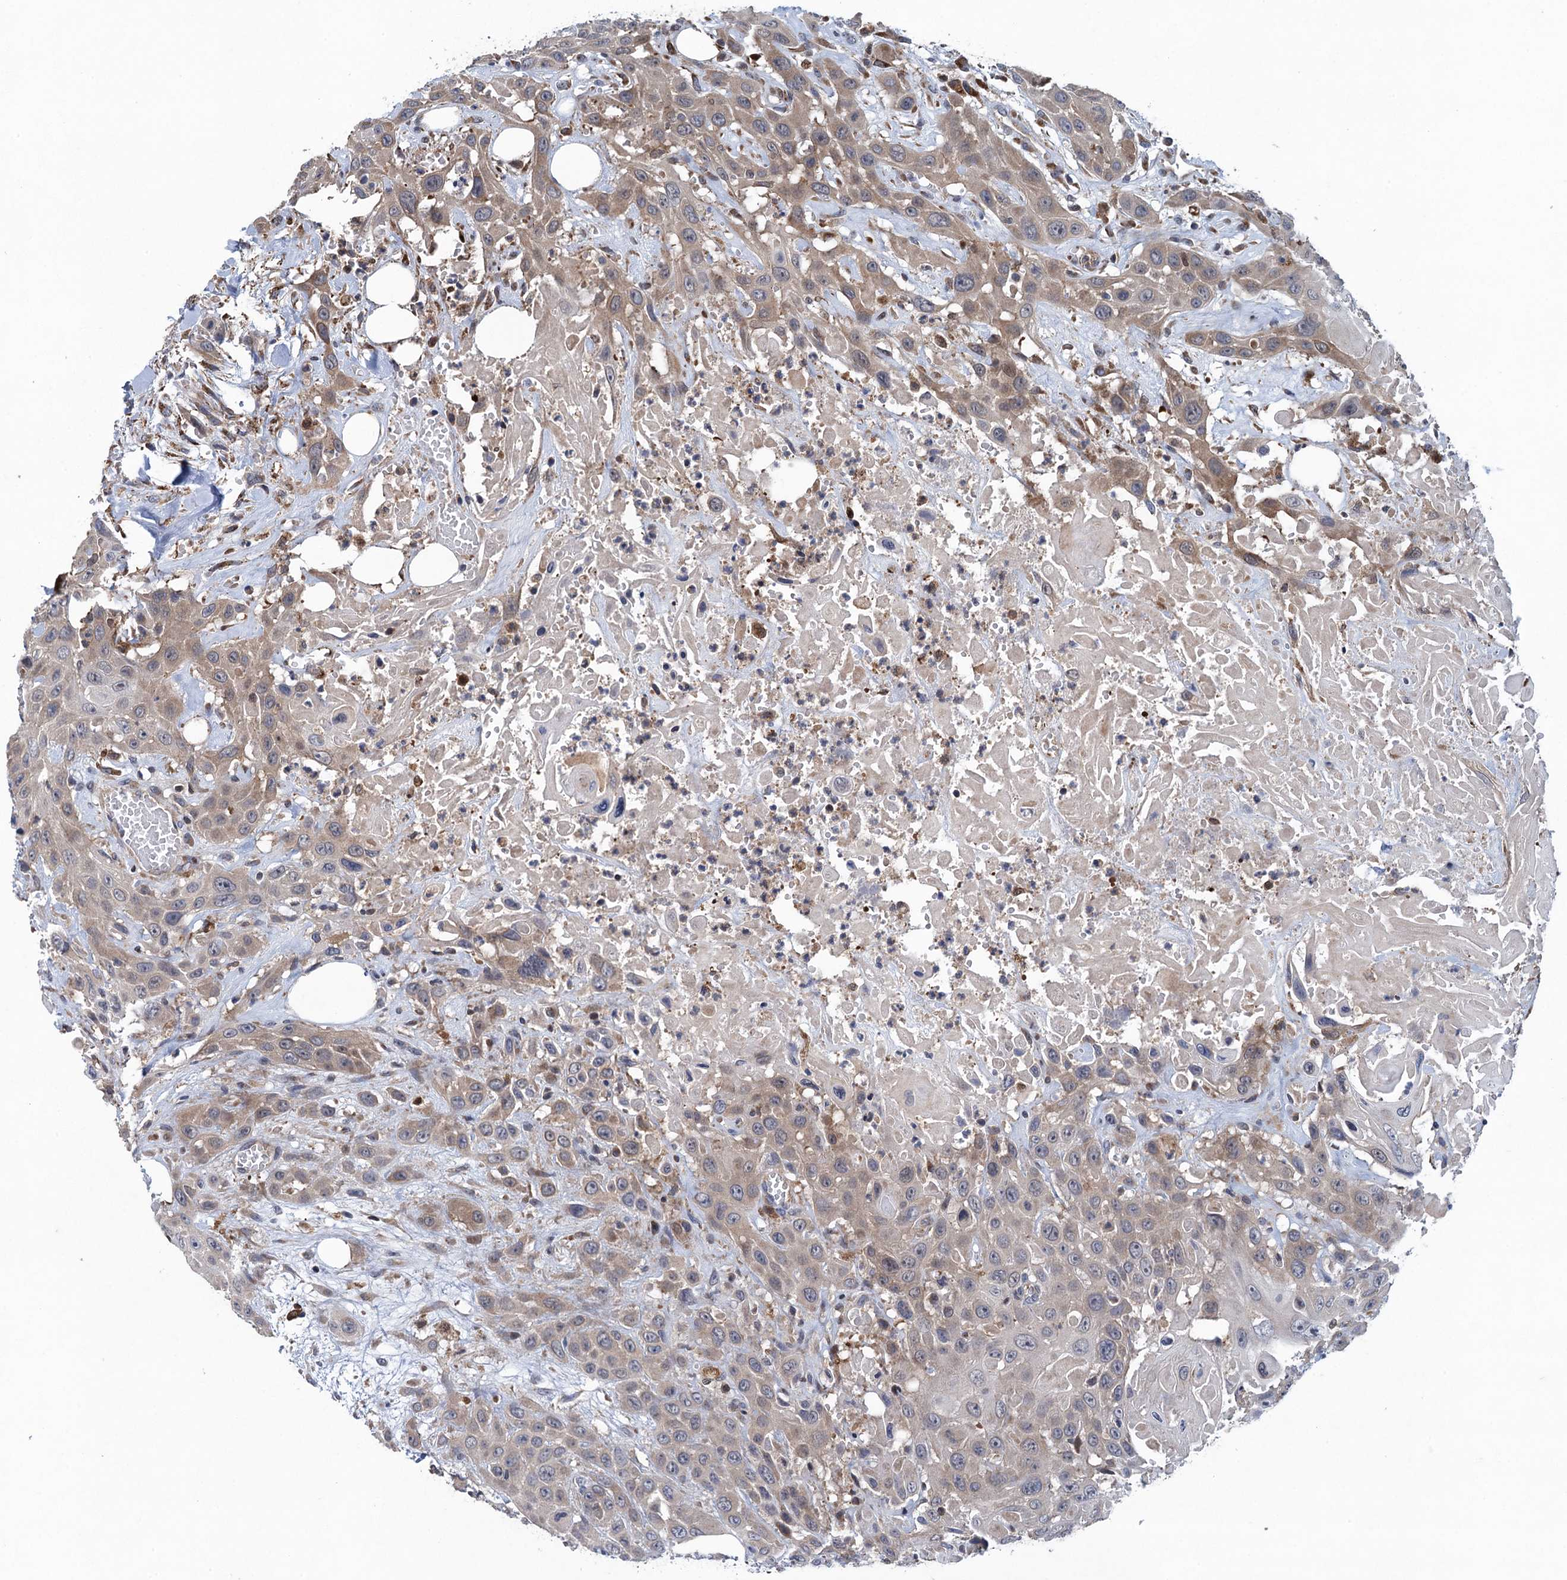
{"staining": {"intensity": "moderate", "quantity": "25%-75%", "location": "cytoplasmic/membranous"}, "tissue": "head and neck cancer", "cell_type": "Tumor cells", "image_type": "cancer", "snomed": [{"axis": "morphology", "description": "Squamous cell carcinoma, NOS"}, {"axis": "topography", "description": "Head-Neck"}], "caption": "This is a photomicrograph of IHC staining of squamous cell carcinoma (head and neck), which shows moderate staining in the cytoplasmic/membranous of tumor cells.", "gene": "CNTN5", "patient": {"sex": "male", "age": 81}}